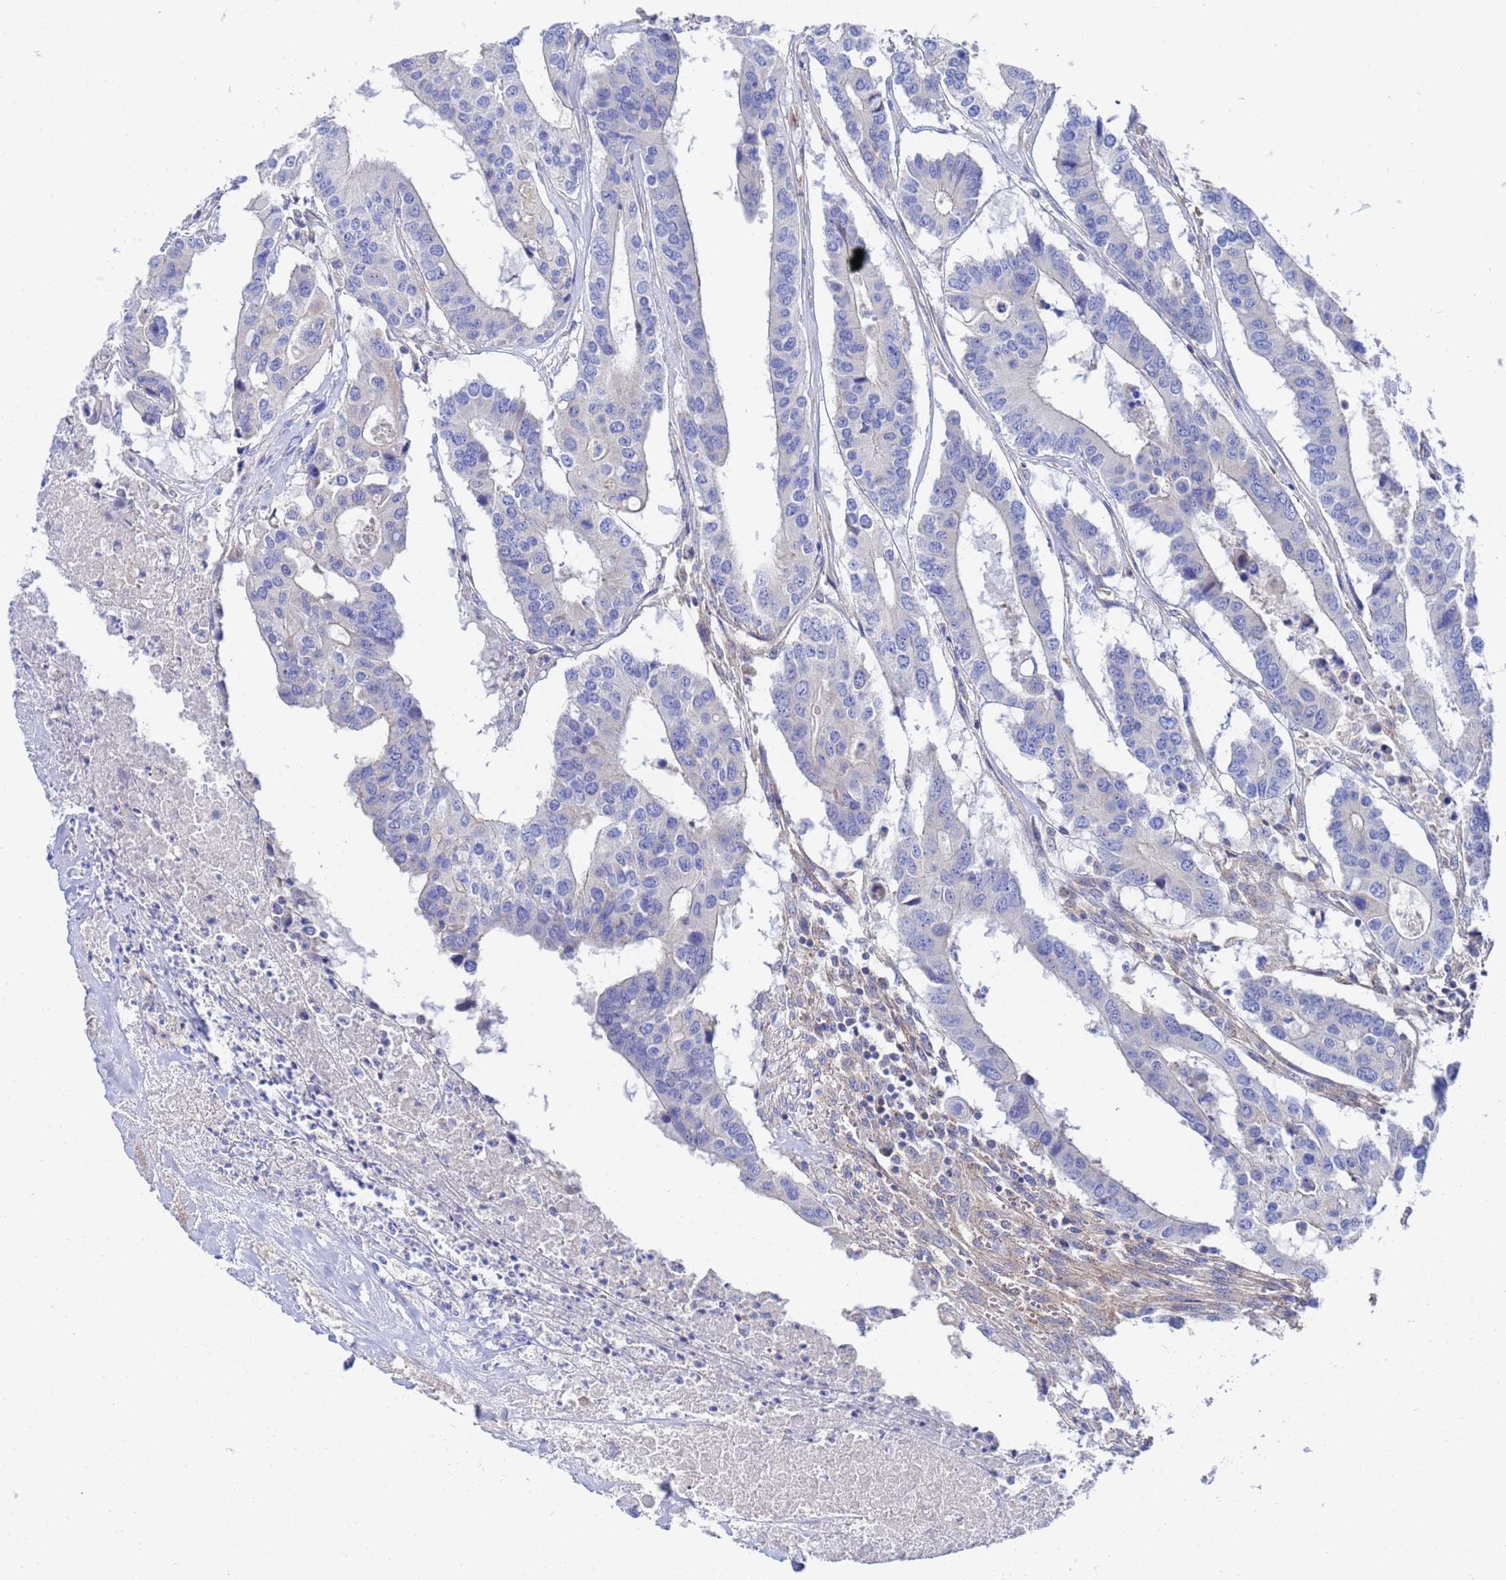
{"staining": {"intensity": "negative", "quantity": "none", "location": "none"}, "tissue": "colorectal cancer", "cell_type": "Tumor cells", "image_type": "cancer", "snomed": [{"axis": "morphology", "description": "Adenocarcinoma, NOS"}, {"axis": "topography", "description": "Colon"}], "caption": "Human colorectal adenocarcinoma stained for a protein using immunohistochemistry (IHC) shows no staining in tumor cells.", "gene": "FAHD2A", "patient": {"sex": "male", "age": 77}}